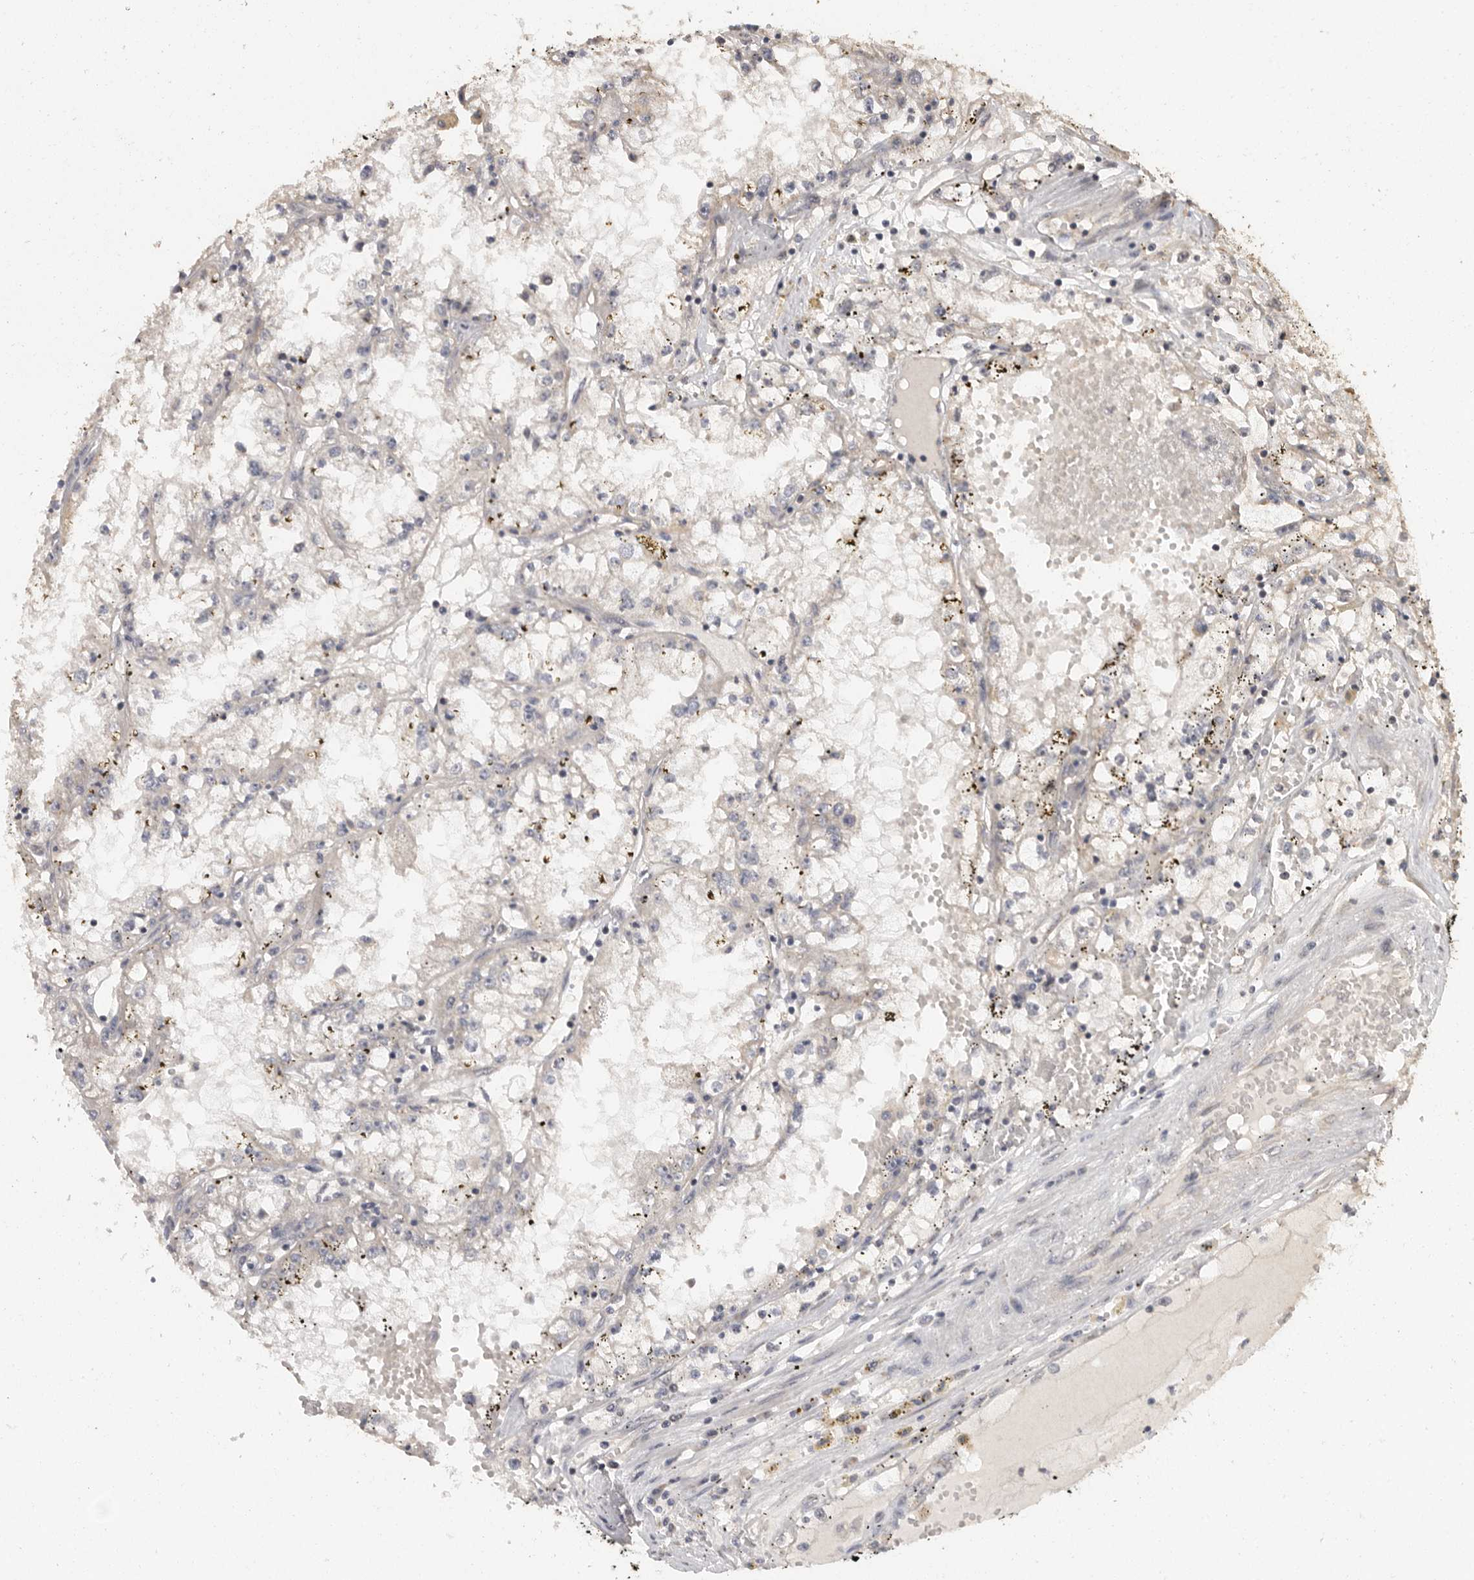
{"staining": {"intensity": "negative", "quantity": "none", "location": "none"}, "tissue": "renal cancer", "cell_type": "Tumor cells", "image_type": "cancer", "snomed": [{"axis": "morphology", "description": "Adenocarcinoma, NOS"}, {"axis": "topography", "description": "Kidney"}], "caption": "IHC image of human renal cancer stained for a protein (brown), which demonstrates no positivity in tumor cells.", "gene": "BAIAP2", "patient": {"sex": "male", "age": 56}}